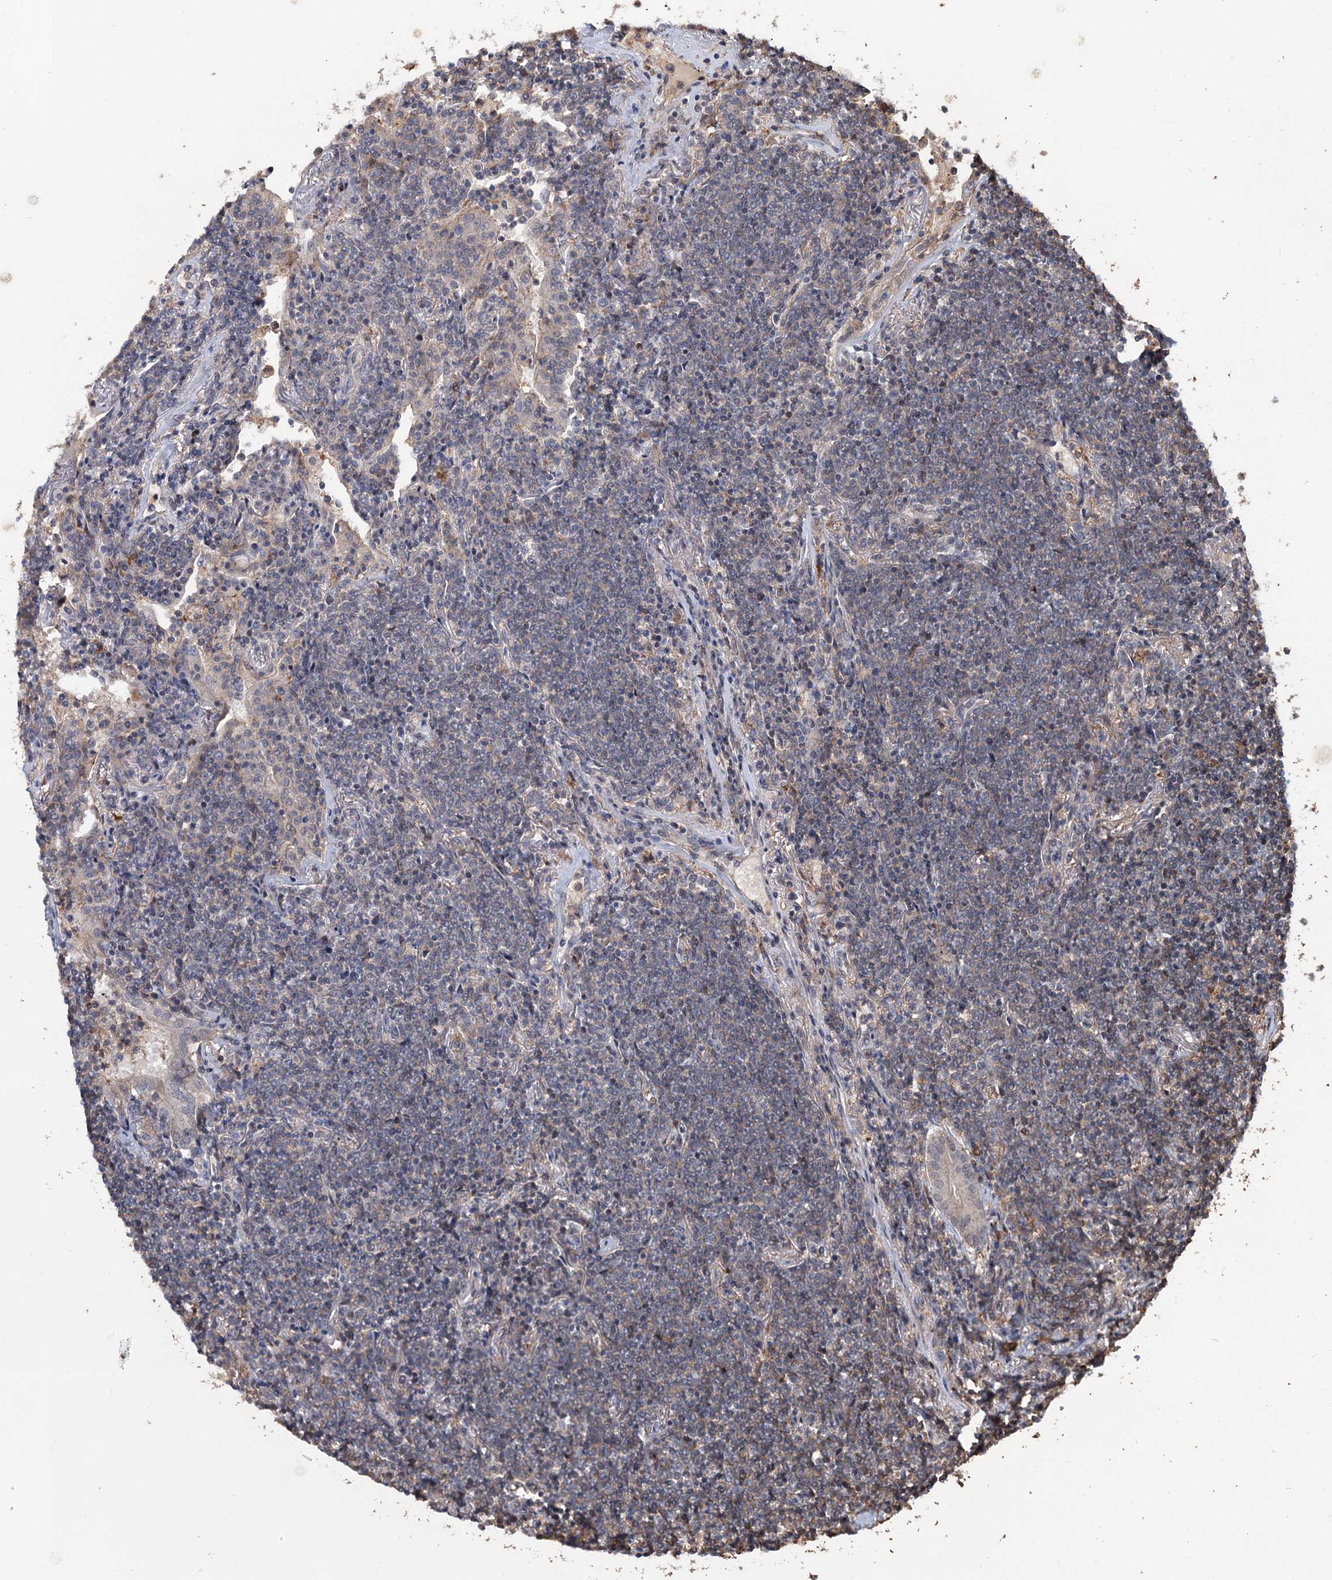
{"staining": {"intensity": "weak", "quantity": "<25%", "location": "cytoplasmic/membranous"}, "tissue": "lymphoma", "cell_type": "Tumor cells", "image_type": "cancer", "snomed": [{"axis": "morphology", "description": "Malignant lymphoma, non-Hodgkin's type, Low grade"}, {"axis": "topography", "description": "Lung"}], "caption": "Tumor cells show no significant protein staining in low-grade malignant lymphoma, non-Hodgkin's type.", "gene": "GRIP1", "patient": {"sex": "female", "age": 71}}